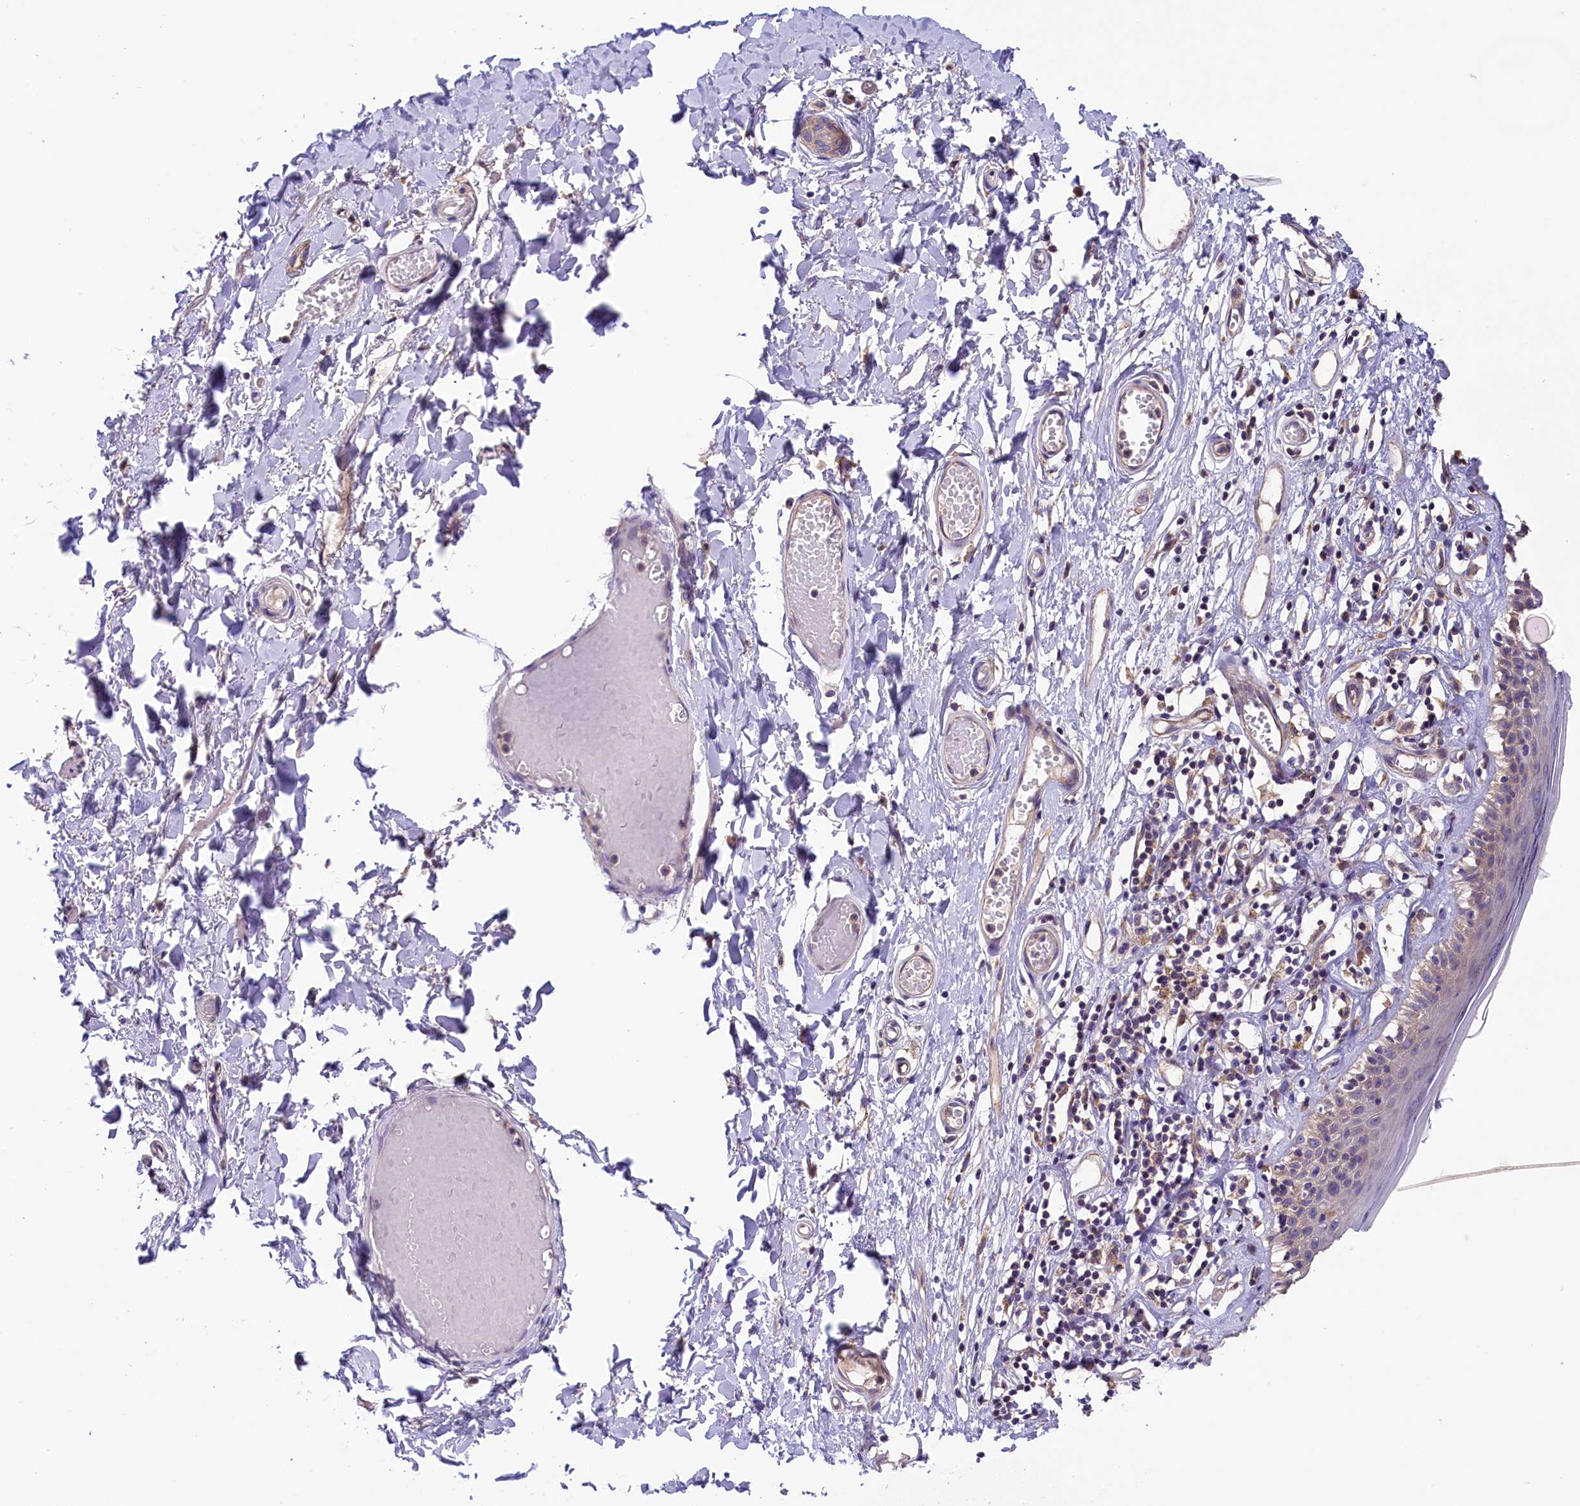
{"staining": {"intensity": "weak", "quantity": "25%-75%", "location": "cytoplasmic/membranous"}, "tissue": "skin", "cell_type": "Epidermal cells", "image_type": "normal", "snomed": [{"axis": "morphology", "description": "Normal tissue, NOS"}, {"axis": "topography", "description": "Adipose tissue"}, {"axis": "topography", "description": "Vascular tissue"}, {"axis": "topography", "description": "Vulva"}, {"axis": "topography", "description": "Peripheral nerve tissue"}], "caption": "Unremarkable skin was stained to show a protein in brown. There is low levels of weak cytoplasmic/membranous expression in about 25%-75% of epidermal cells.", "gene": "DNAJB9", "patient": {"sex": "female", "age": 86}}